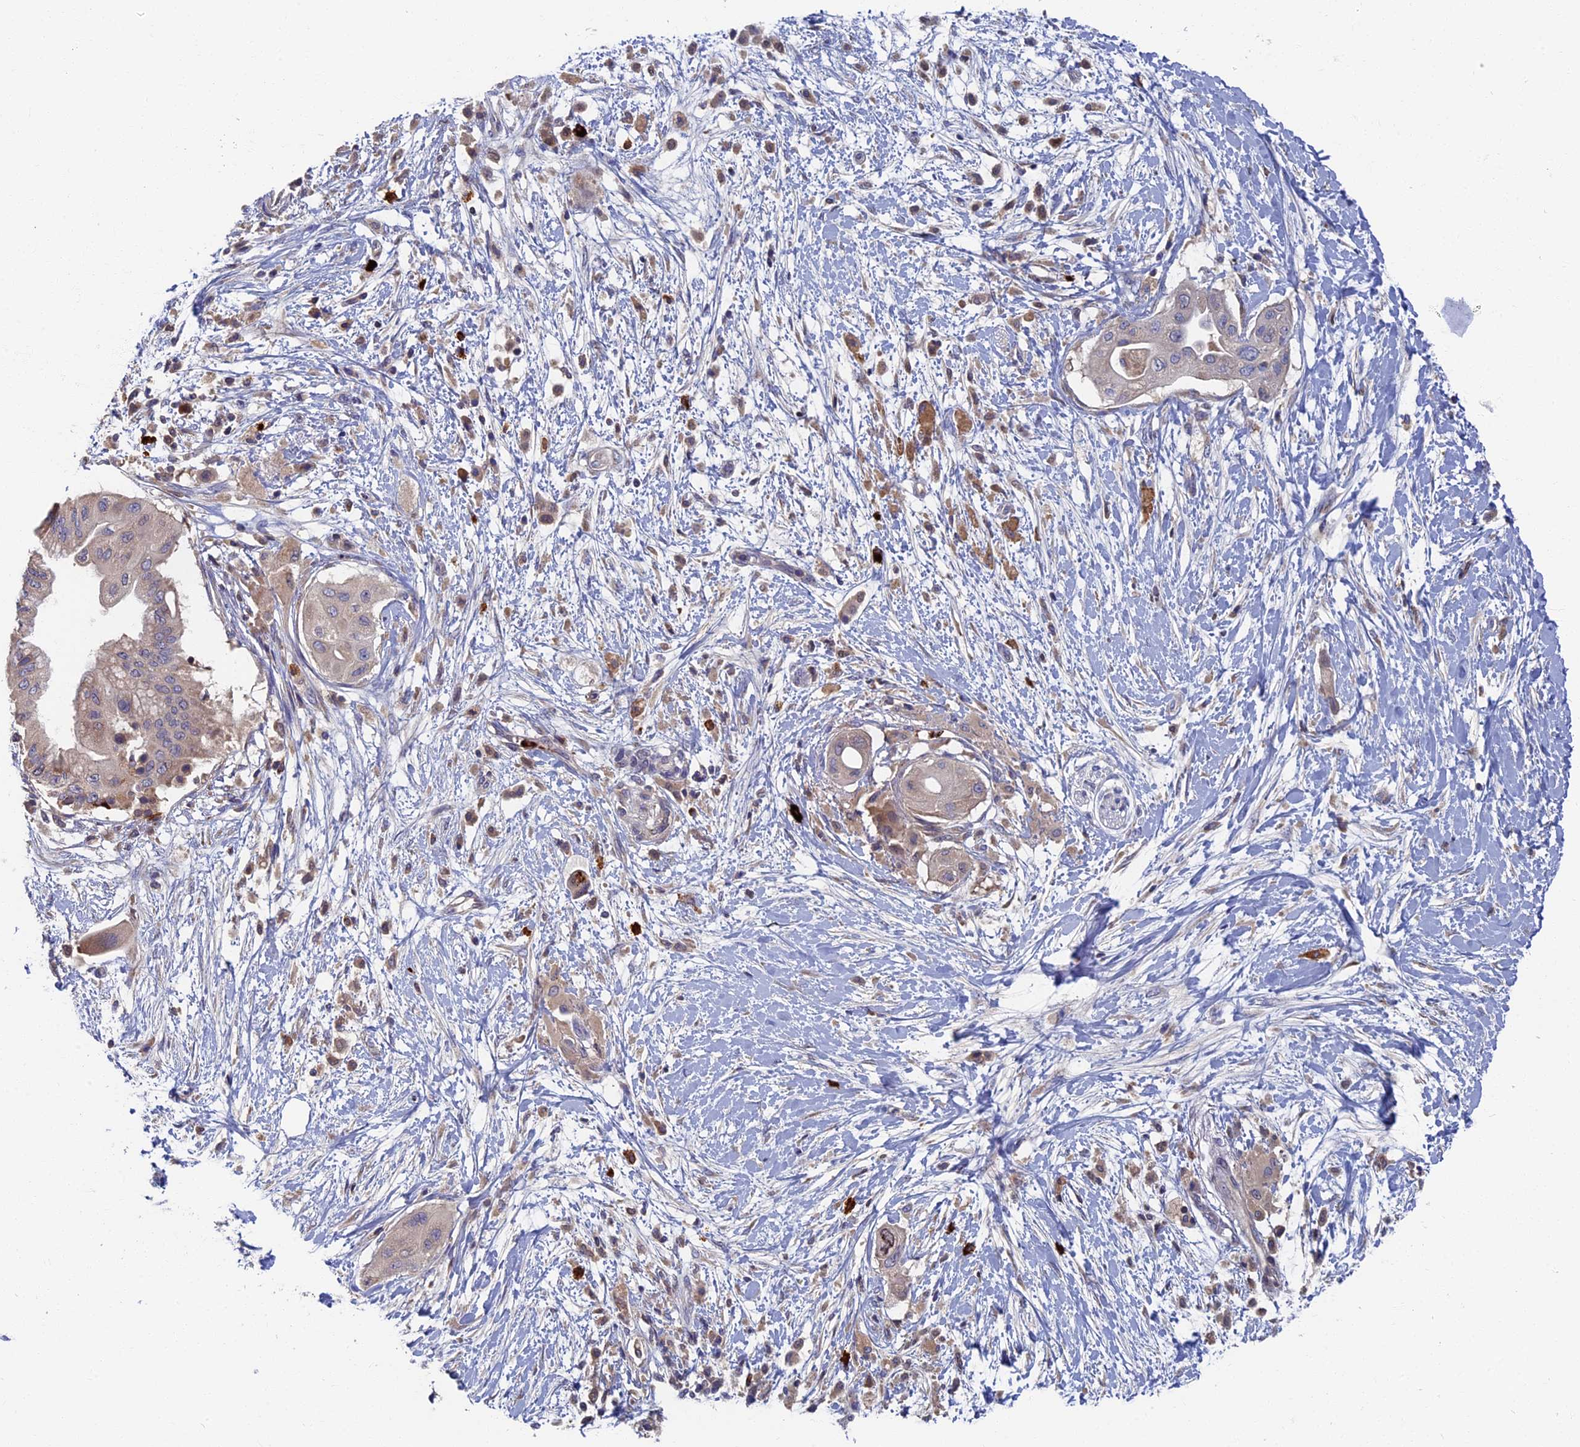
{"staining": {"intensity": "weak", "quantity": "<25%", "location": "cytoplasmic/membranous"}, "tissue": "pancreatic cancer", "cell_type": "Tumor cells", "image_type": "cancer", "snomed": [{"axis": "morphology", "description": "Adenocarcinoma, NOS"}, {"axis": "topography", "description": "Pancreas"}], "caption": "An image of human adenocarcinoma (pancreatic) is negative for staining in tumor cells.", "gene": "TNK2", "patient": {"sex": "male", "age": 68}}